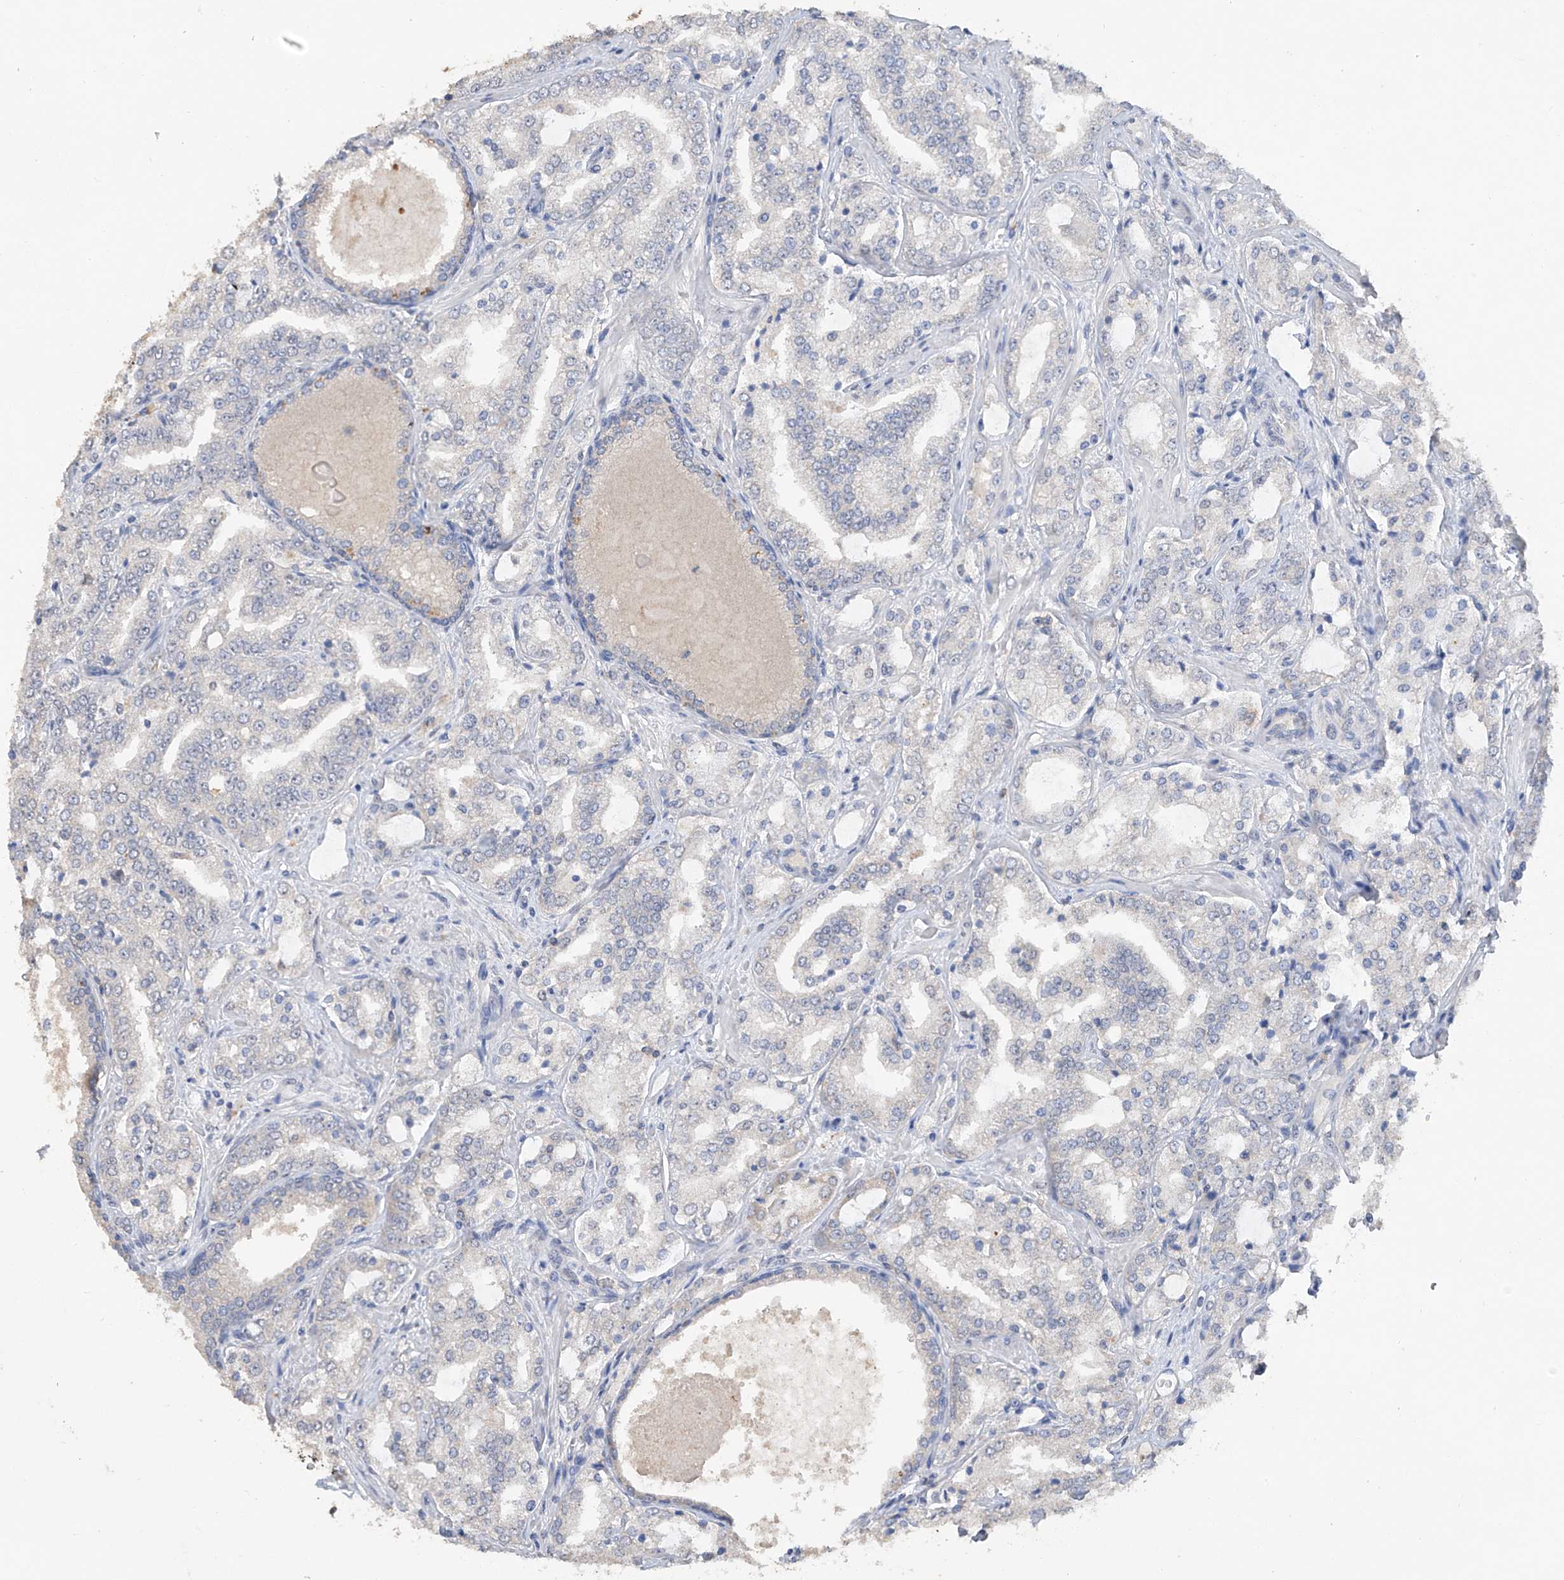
{"staining": {"intensity": "negative", "quantity": "none", "location": "none"}, "tissue": "prostate cancer", "cell_type": "Tumor cells", "image_type": "cancer", "snomed": [{"axis": "morphology", "description": "Adenocarcinoma, High grade"}, {"axis": "topography", "description": "Prostate"}], "caption": "Immunohistochemistry histopathology image of human prostate high-grade adenocarcinoma stained for a protein (brown), which displays no staining in tumor cells.", "gene": "HAS3", "patient": {"sex": "male", "age": 64}}